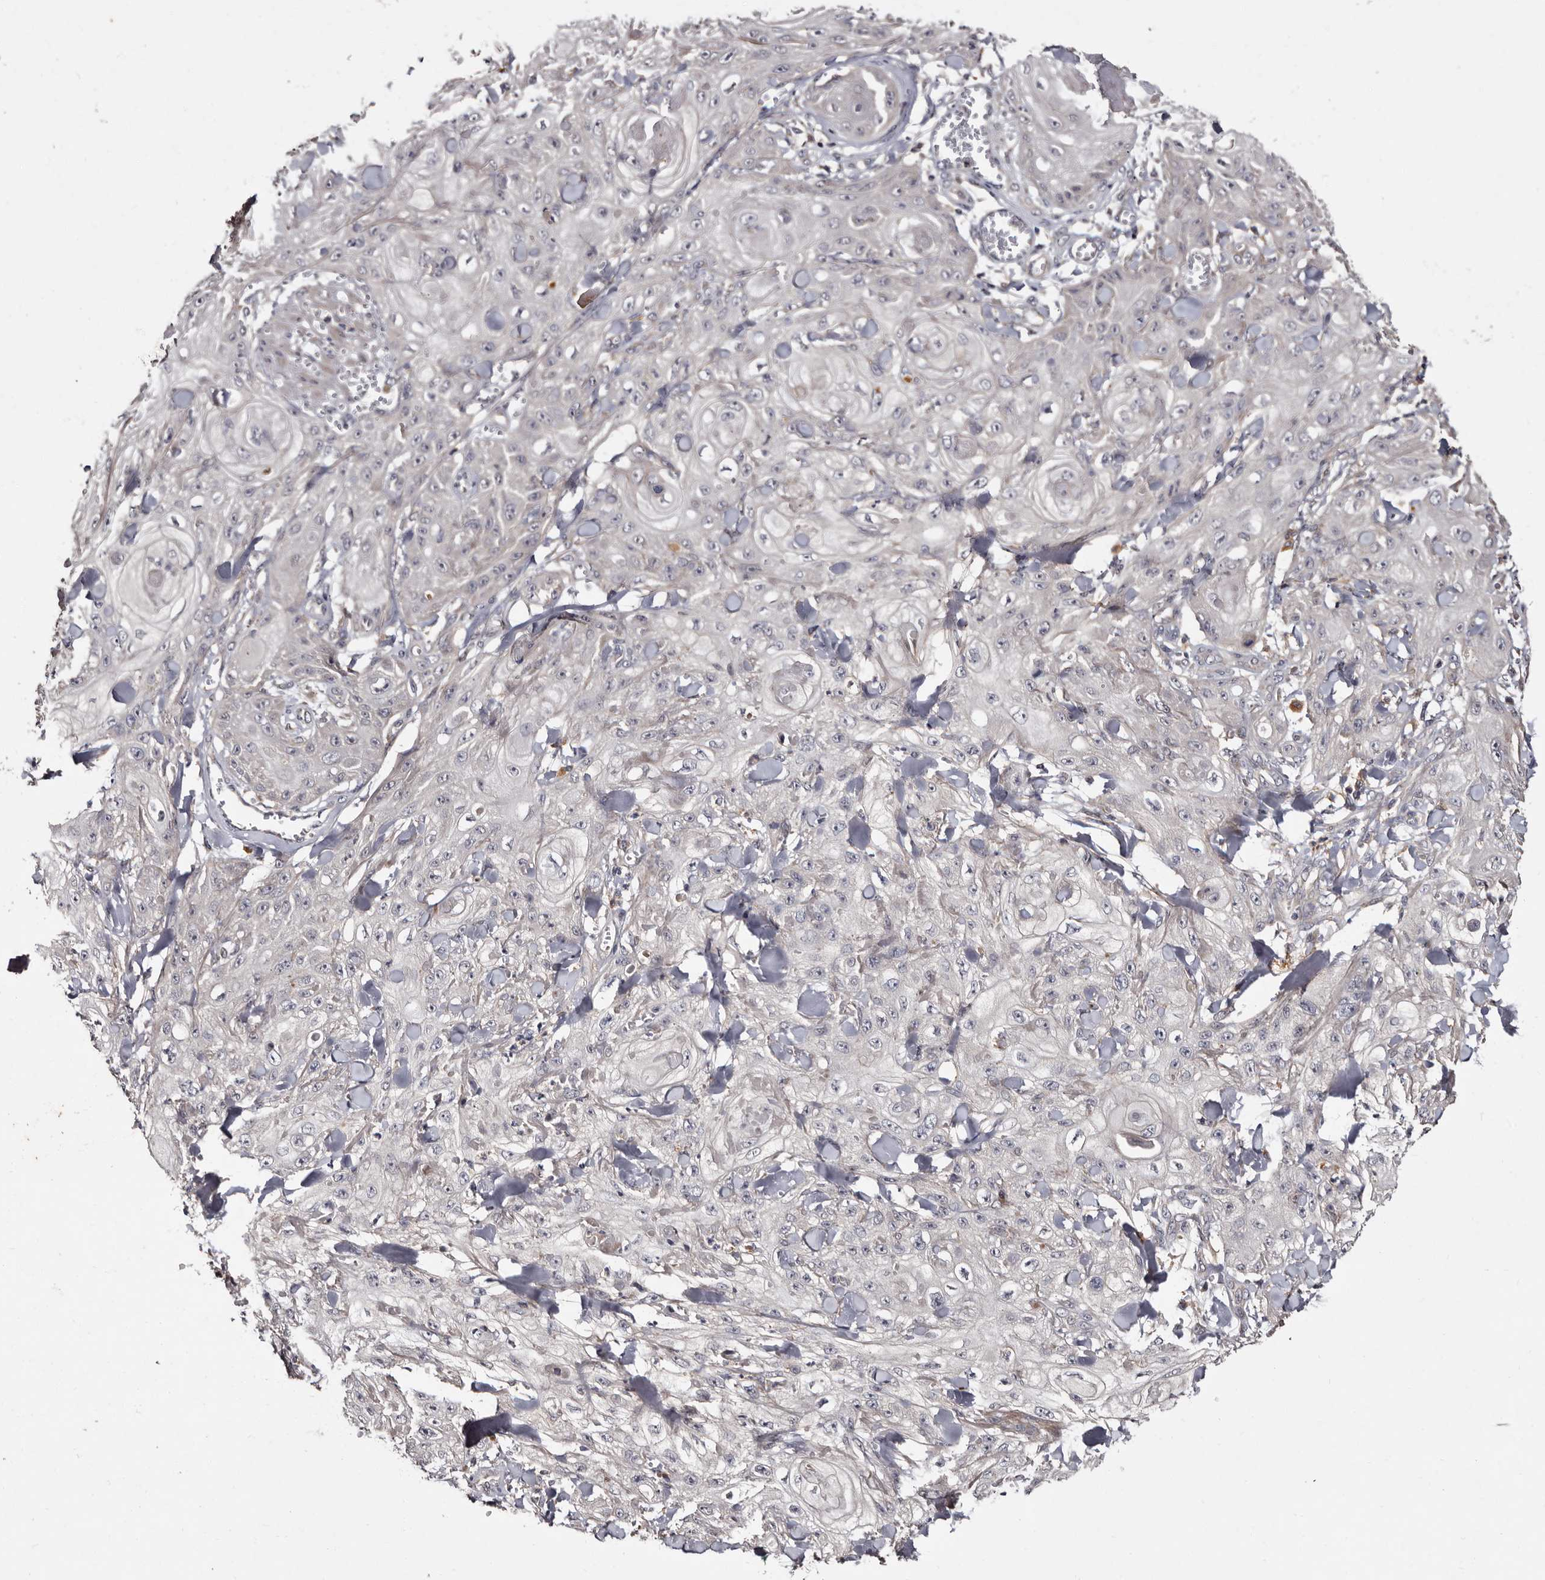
{"staining": {"intensity": "negative", "quantity": "none", "location": "none"}, "tissue": "skin cancer", "cell_type": "Tumor cells", "image_type": "cancer", "snomed": [{"axis": "morphology", "description": "Squamous cell carcinoma, NOS"}, {"axis": "topography", "description": "Skin"}], "caption": "Skin cancer (squamous cell carcinoma) was stained to show a protein in brown. There is no significant staining in tumor cells.", "gene": "DNPH1", "patient": {"sex": "male", "age": 74}}